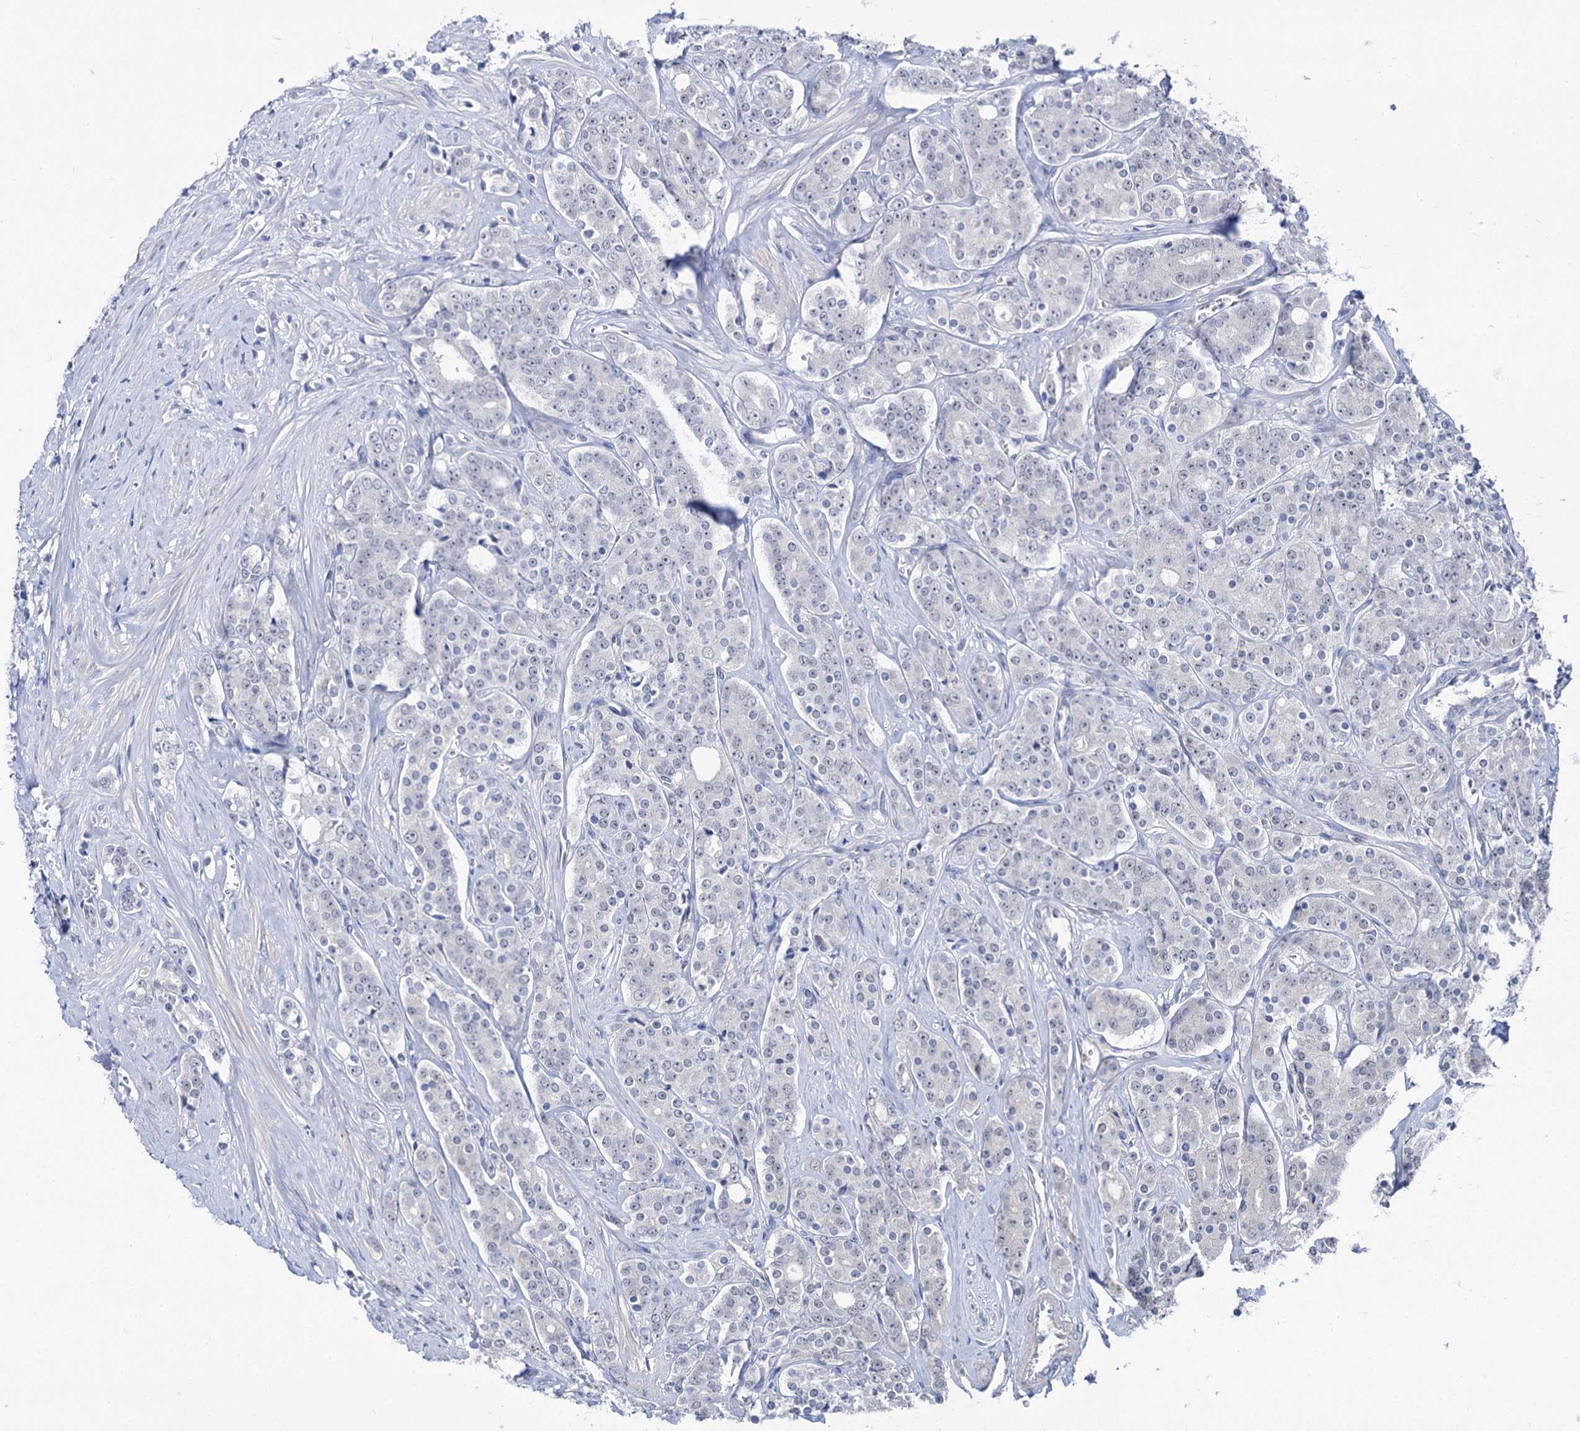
{"staining": {"intensity": "negative", "quantity": "none", "location": "none"}, "tissue": "prostate cancer", "cell_type": "Tumor cells", "image_type": "cancer", "snomed": [{"axis": "morphology", "description": "Adenocarcinoma, High grade"}, {"axis": "topography", "description": "Prostate"}], "caption": "Tumor cells are negative for protein expression in human prostate cancer (adenocarcinoma (high-grade)).", "gene": "NEK10", "patient": {"sex": "male", "age": 62}}